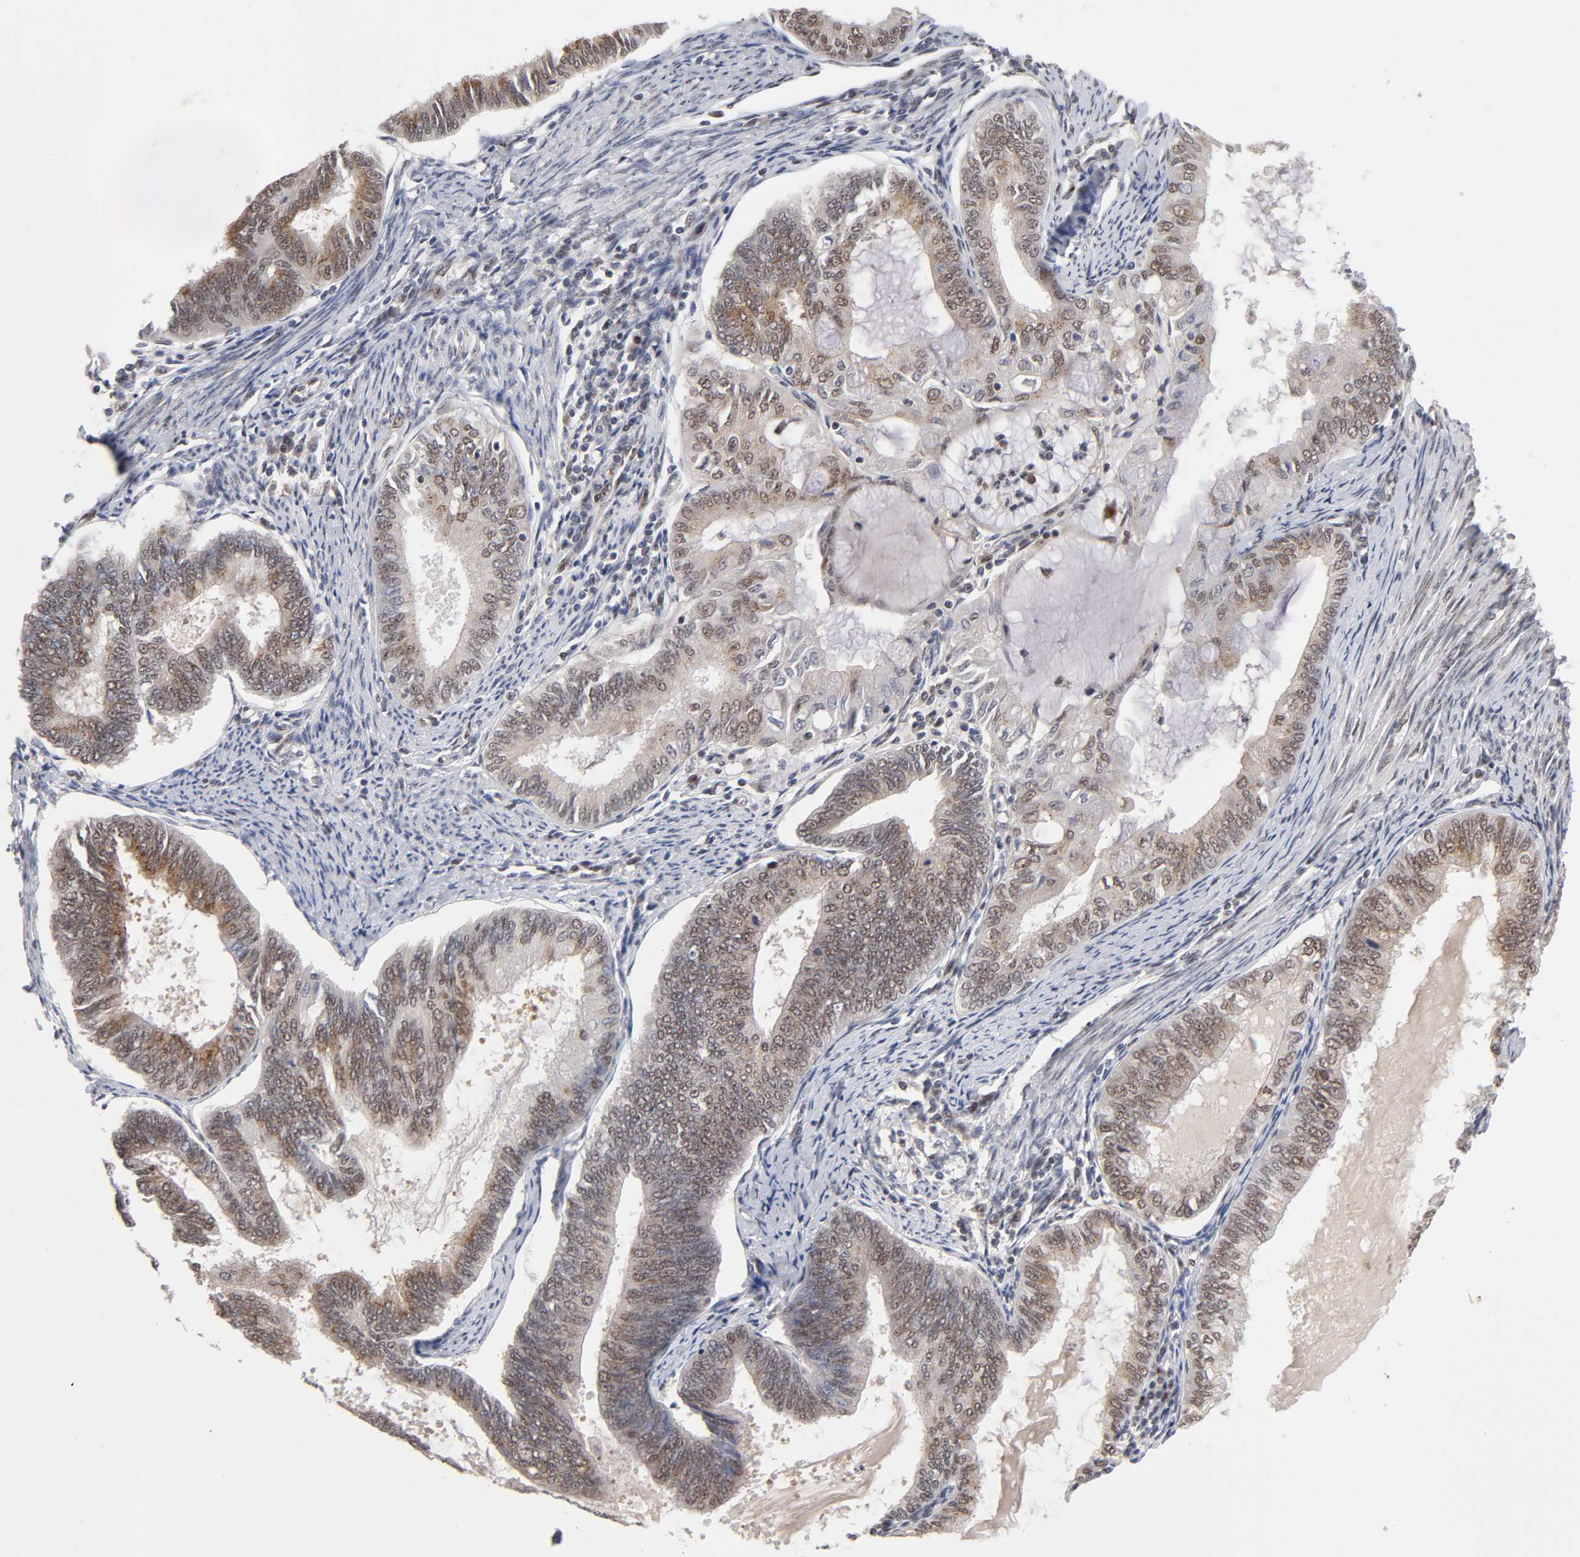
{"staining": {"intensity": "strong", "quantity": ">75%", "location": "cytoplasmic/membranous,nuclear"}, "tissue": "endometrial cancer", "cell_type": "Tumor cells", "image_type": "cancer", "snomed": [{"axis": "morphology", "description": "Adenocarcinoma, NOS"}, {"axis": "topography", "description": "Endometrium"}], "caption": "Adenocarcinoma (endometrial) was stained to show a protein in brown. There is high levels of strong cytoplasmic/membranous and nuclear positivity in approximately >75% of tumor cells. The protein of interest is stained brown, and the nuclei are stained in blue (DAB IHC with brightfield microscopy, high magnification).", "gene": "EP300", "patient": {"sex": "female", "age": 86}}